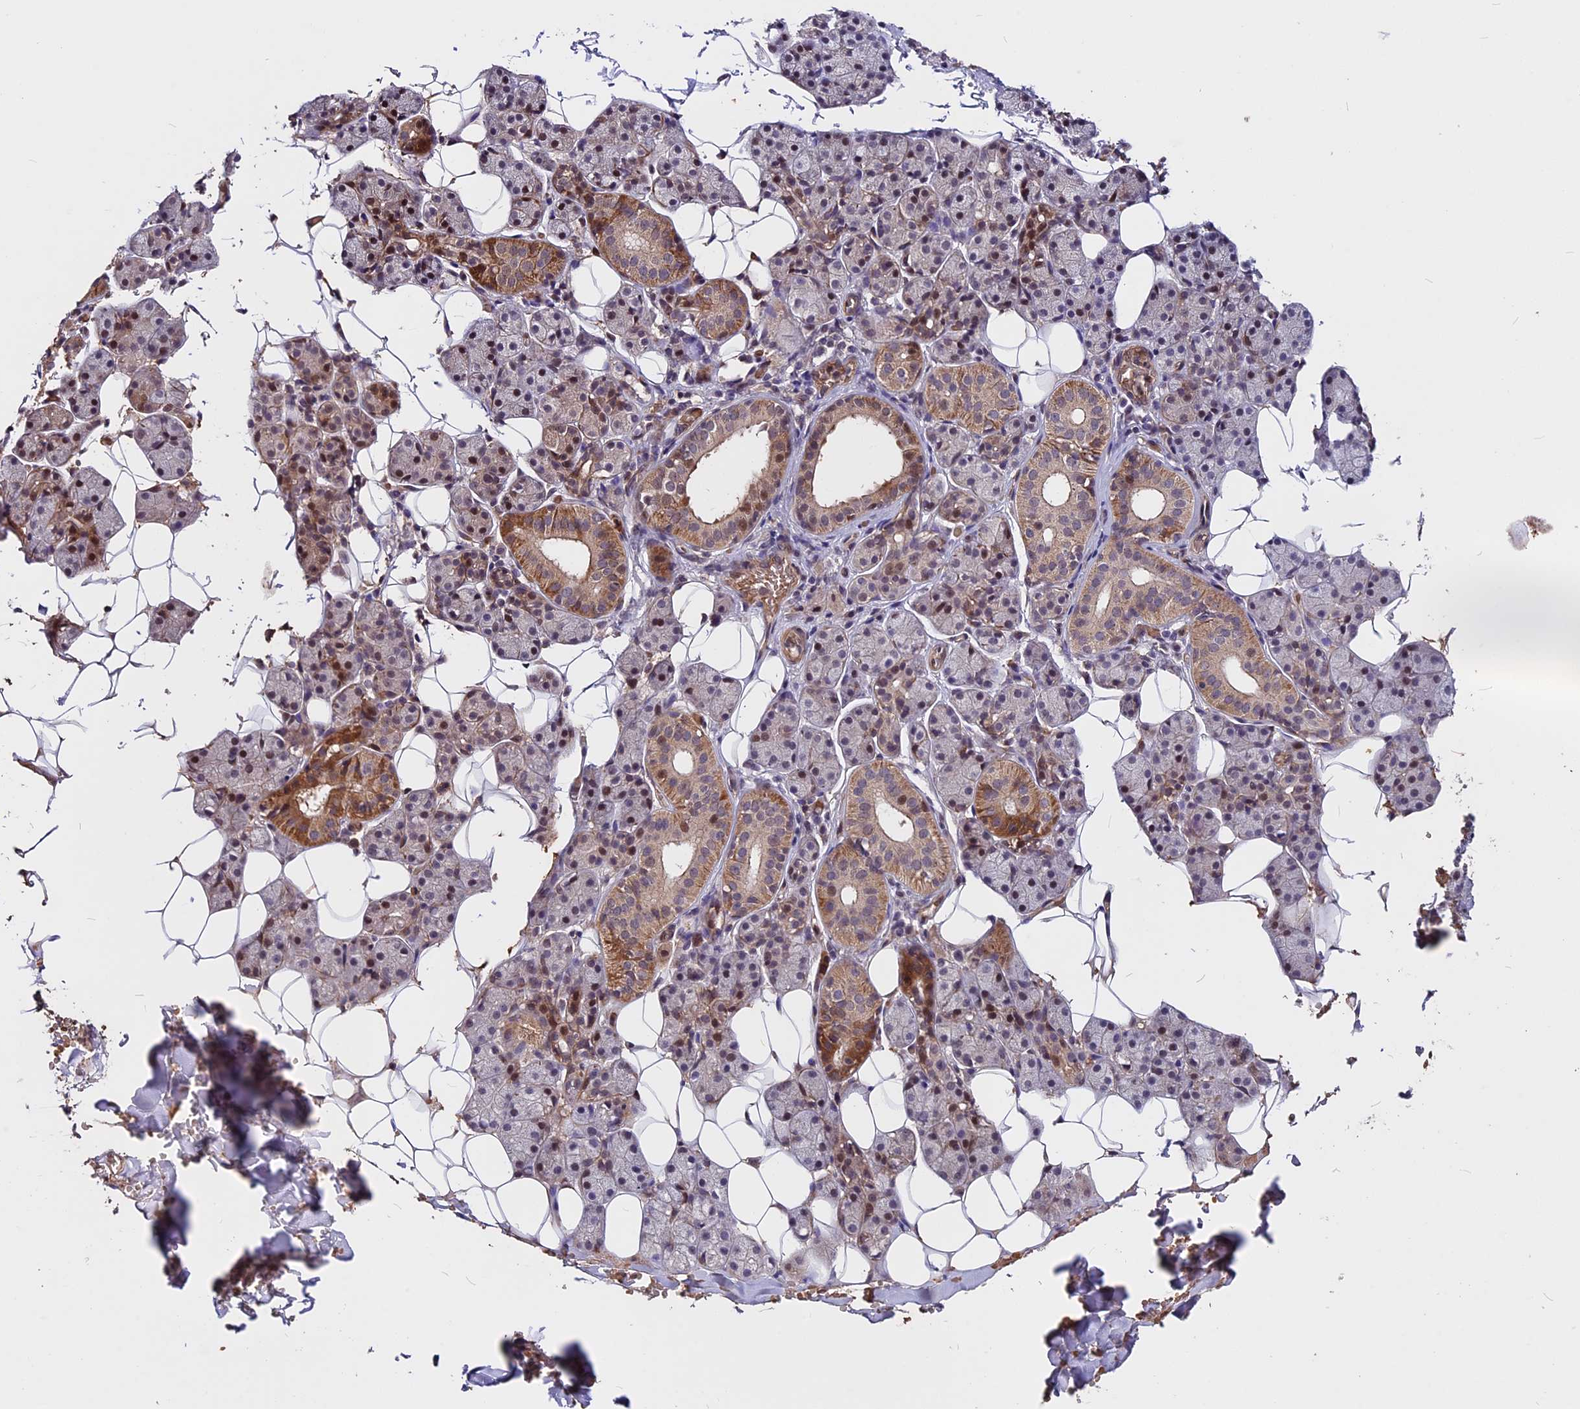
{"staining": {"intensity": "moderate", "quantity": "25%-75%", "location": "cytoplasmic/membranous,nuclear"}, "tissue": "salivary gland", "cell_type": "Glandular cells", "image_type": "normal", "snomed": [{"axis": "morphology", "description": "Normal tissue, NOS"}, {"axis": "topography", "description": "Salivary gland"}], "caption": "IHC micrograph of unremarkable salivary gland stained for a protein (brown), which demonstrates medium levels of moderate cytoplasmic/membranous,nuclear positivity in approximately 25%-75% of glandular cells.", "gene": "ZC3H10", "patient": {"sex": "female", "age": 33}}